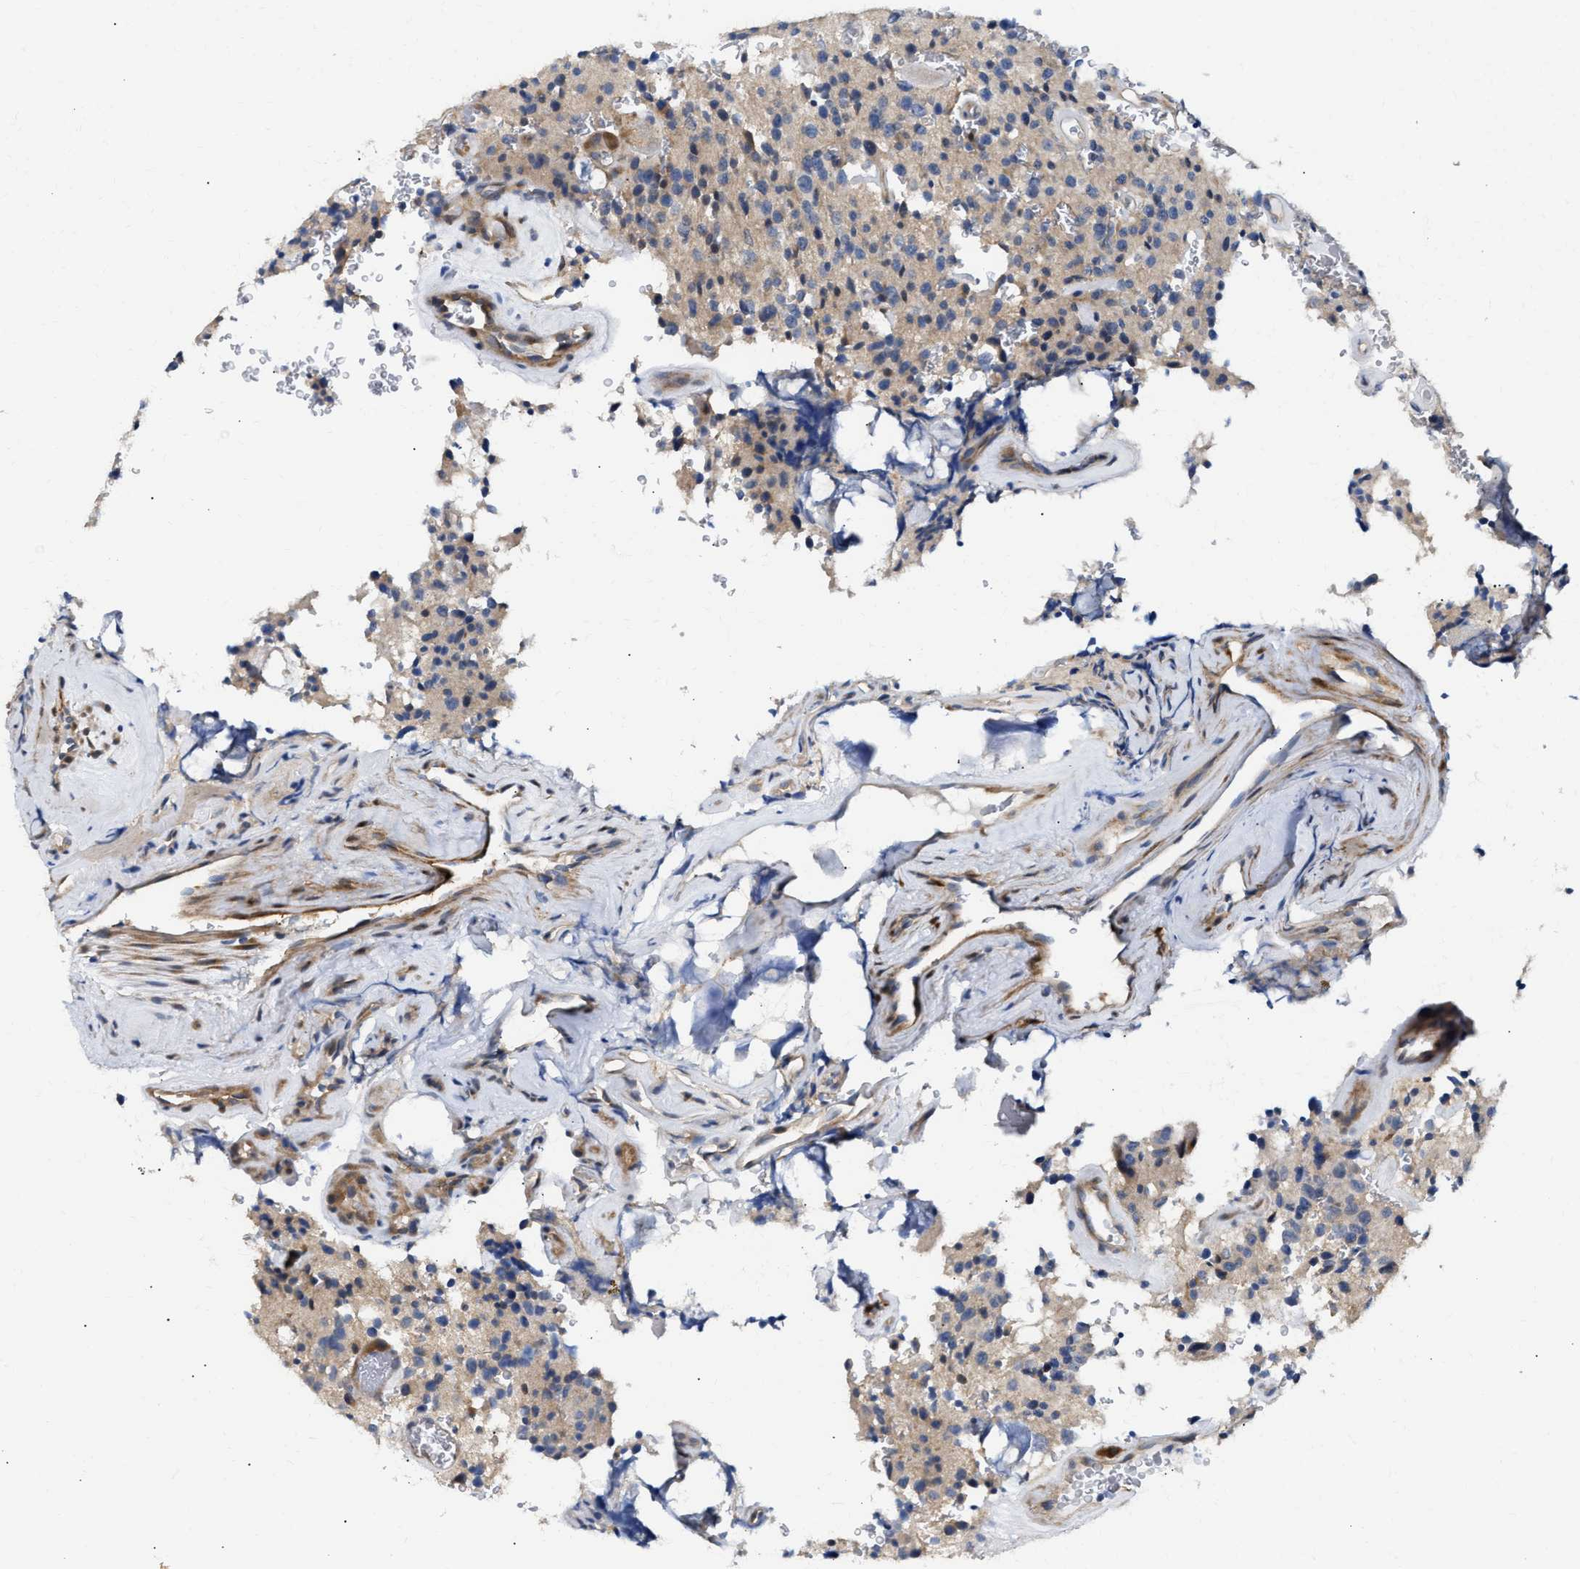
{"staining": {"intensity": "weak", "quantity": "<25%", "location": "cytoplasmic/membranous"}, "tissue": "glioma", "cell_type": "Tumor cells", "image_type": "cancer", "snomed": [{"axis": "morphology", "description": "Glioma, malignant, Low grade"}, {"axis": "topography", "description": "Brain"}], "caption": "Immunohistochemistry of low-grade glioma (malignant) reveals no positivity in tumor cells. The staining was performed using DAB (3,3'-diaminobenzidine) to visualize the protein expression in brown, while the nuclei were stained in blue with hematoxylin (Magnification: 20x).", "gene": "FHL1", "patient": {"sex": "male", "age": 58}}